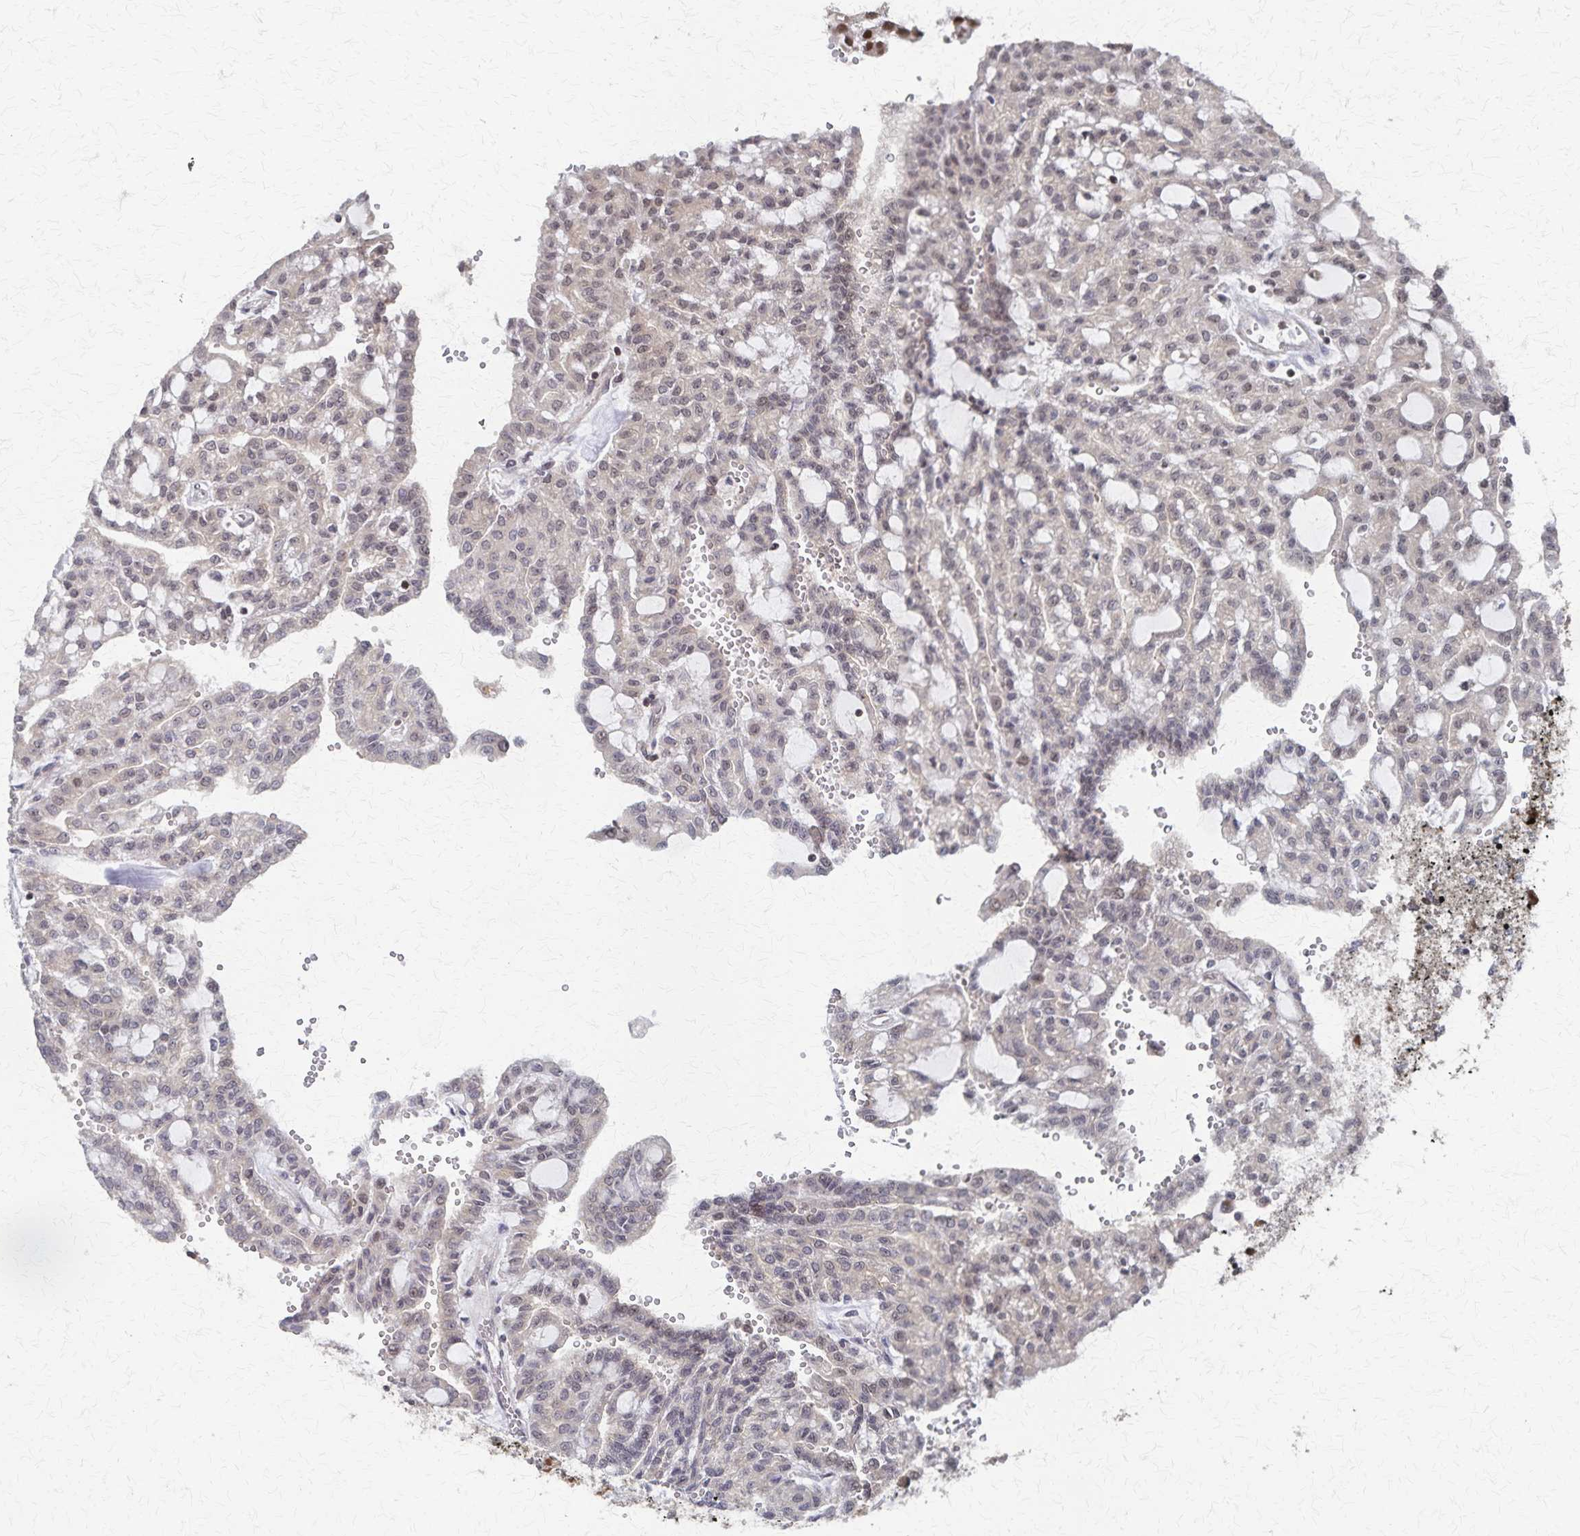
{"staining": {"intensity": "weak", "quantity": "25%-75%", "location": "cytoplasmic/membranous,nuclear"}, "tissue": "renal cancer", "cell_type": "Tumor cells", "image_type": "cancer", "snomed": [{"axis": "morphology", "description": "Adenocarcinoma, NOS"}, {"axis": "topography", "description": "Kidney"}], "caption": "Immunohistochemical staining of renal cancer (adenocarcinoma) exhibits low levels of weak cytoplasmic/membranous and nuclear positivity in about 25%-75% of tumor cells.", "gene": "GTF2B", "patient": {"sex": "male", "age": 63}}